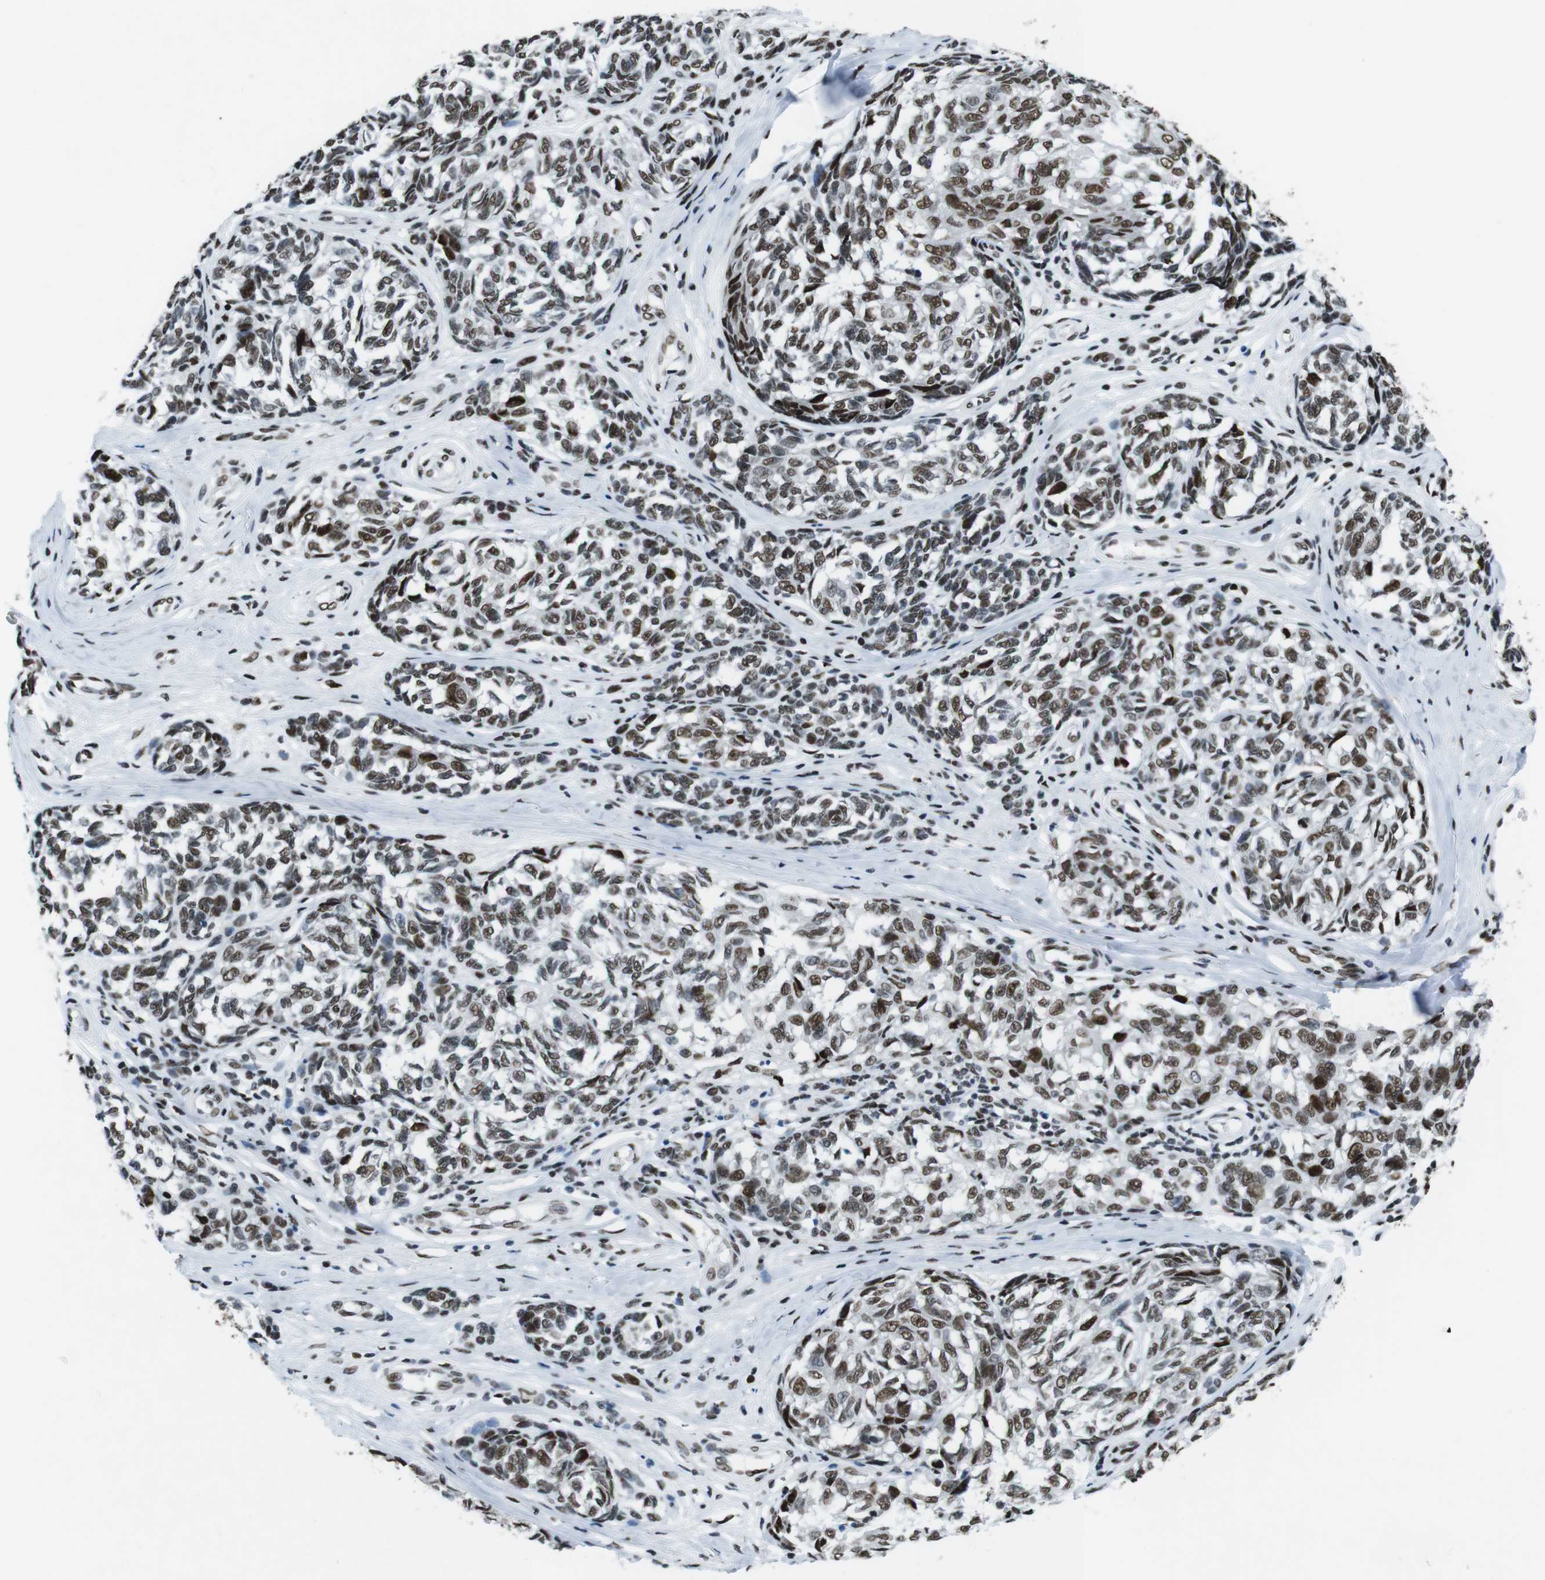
{"staining": {"intensity": "moderate", "quantity": ">75%", "location": "nuclear"}, "tissue": "melanoma", "cell_type": "Tumor cells", "image_type": "cancer", "snomed": [{"axis": "morphology", "description": "Malignant melanoma, NOS"}, {"axis": "topography", "description": "Skin"}], "caption": "Protein staining of malignant melanoma tissue displays moderate nuclear staining in about >75% of tumor cells.", "gene": "CITED2", "patient": {"sex": "female", "age": 64}}